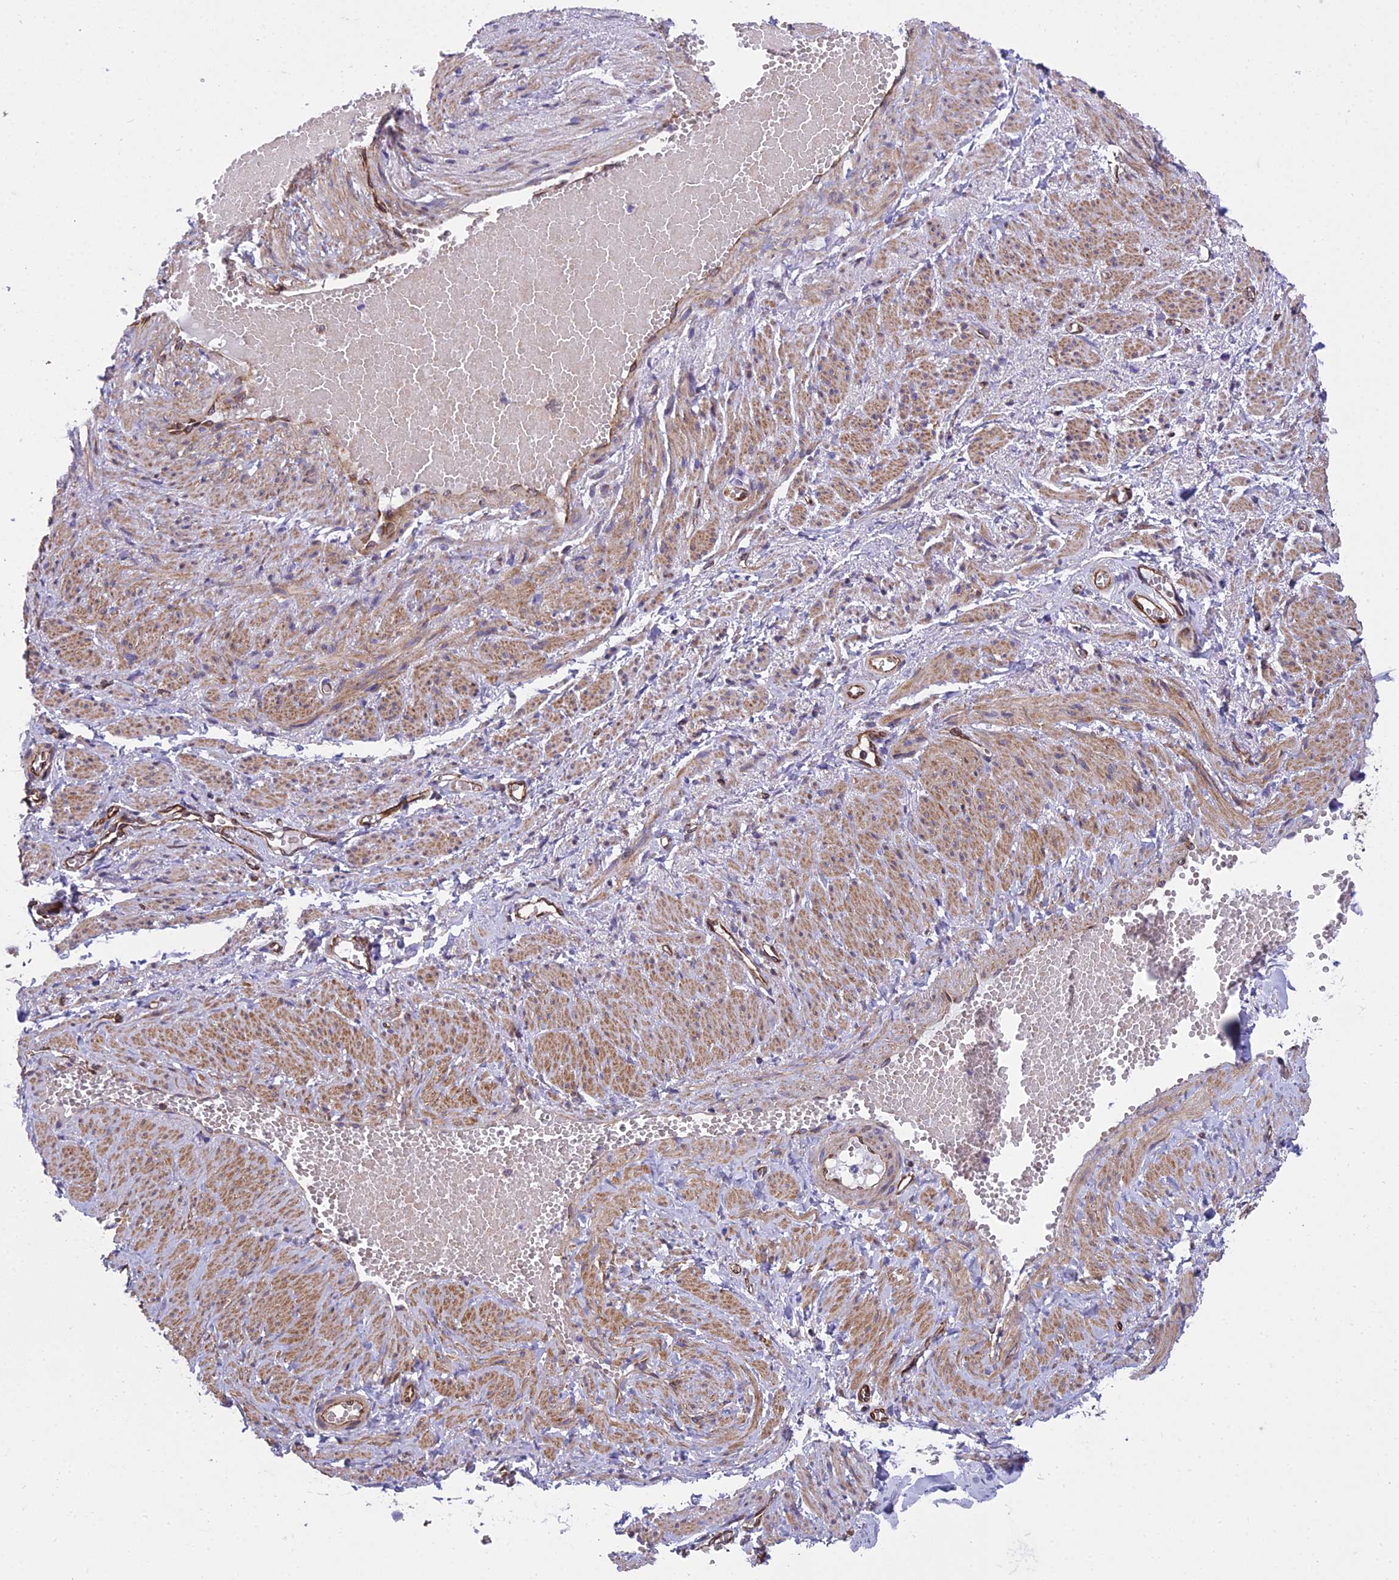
{"staining": {"intensity": "moderate", "quantity": "25%-75%", "location": "cytoplasmic/membranous"}, "tissue": "soft tissue", "cell_type": "Fibroblasts", "image_type": "normal", "snomed": [{"axis": "morphology", "description": "Normal tissue, NOS"}, {"axis": "topography", "description": "Smooth muscle"}, {"axis": "topography", "description": "Peripheral nerve tissue"}], "caption": "This histopathology image demonstrates IHC staining of normal human soft tissue, with medium moderate cytoplasmic/membranous expression in approximately 25%-75% of fibroblasts.", "gene": "GIMAP1", "patient": {"sex": "female", "age": 39}}